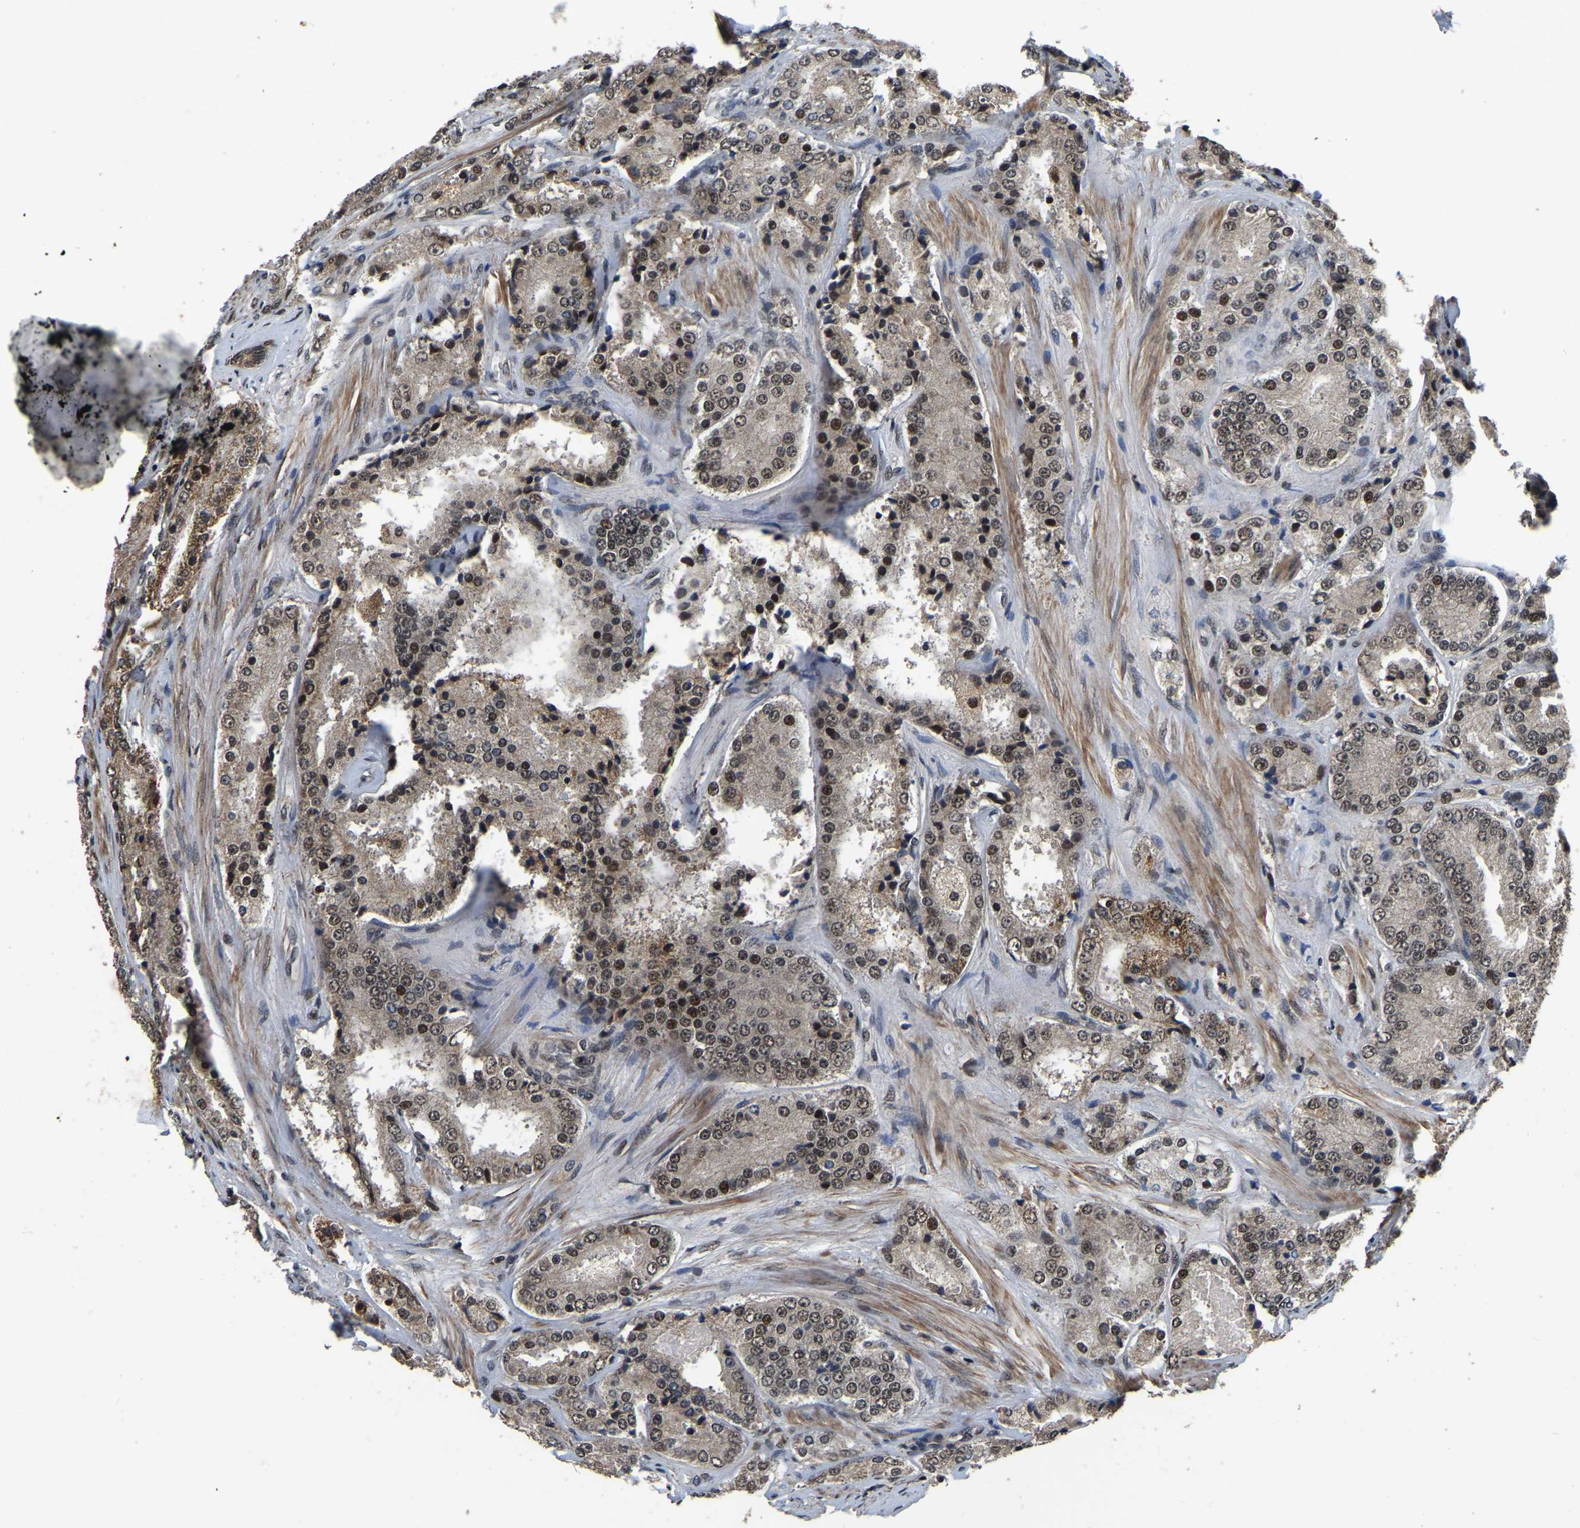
{"staining": {"intensity": "weak", "quantity": ">75%", "location": "nuclear"}, "tissue": "prostate cancer", "cell_type": "Tumor cells", "image_type": "cancer", "snomed": [{"axis": "morphology", "description": "Adenocarcinoma, High grade"}, {"axis": "topography", "description": "Prostate"}], "caption": "Immunohistochemistry staining of prostate high-grade adenocarcinoma, which demonstrates low levels of weak nuclear staining in about >75% of tumor cells indicating weak nuclear protein staining. The staining was performed using DAB (brown) for protein detection and nuclei were counterstained in hematoxylin (blue).", "gene": "CIAO1", "patient": {"sex": "male", "age": 65}}